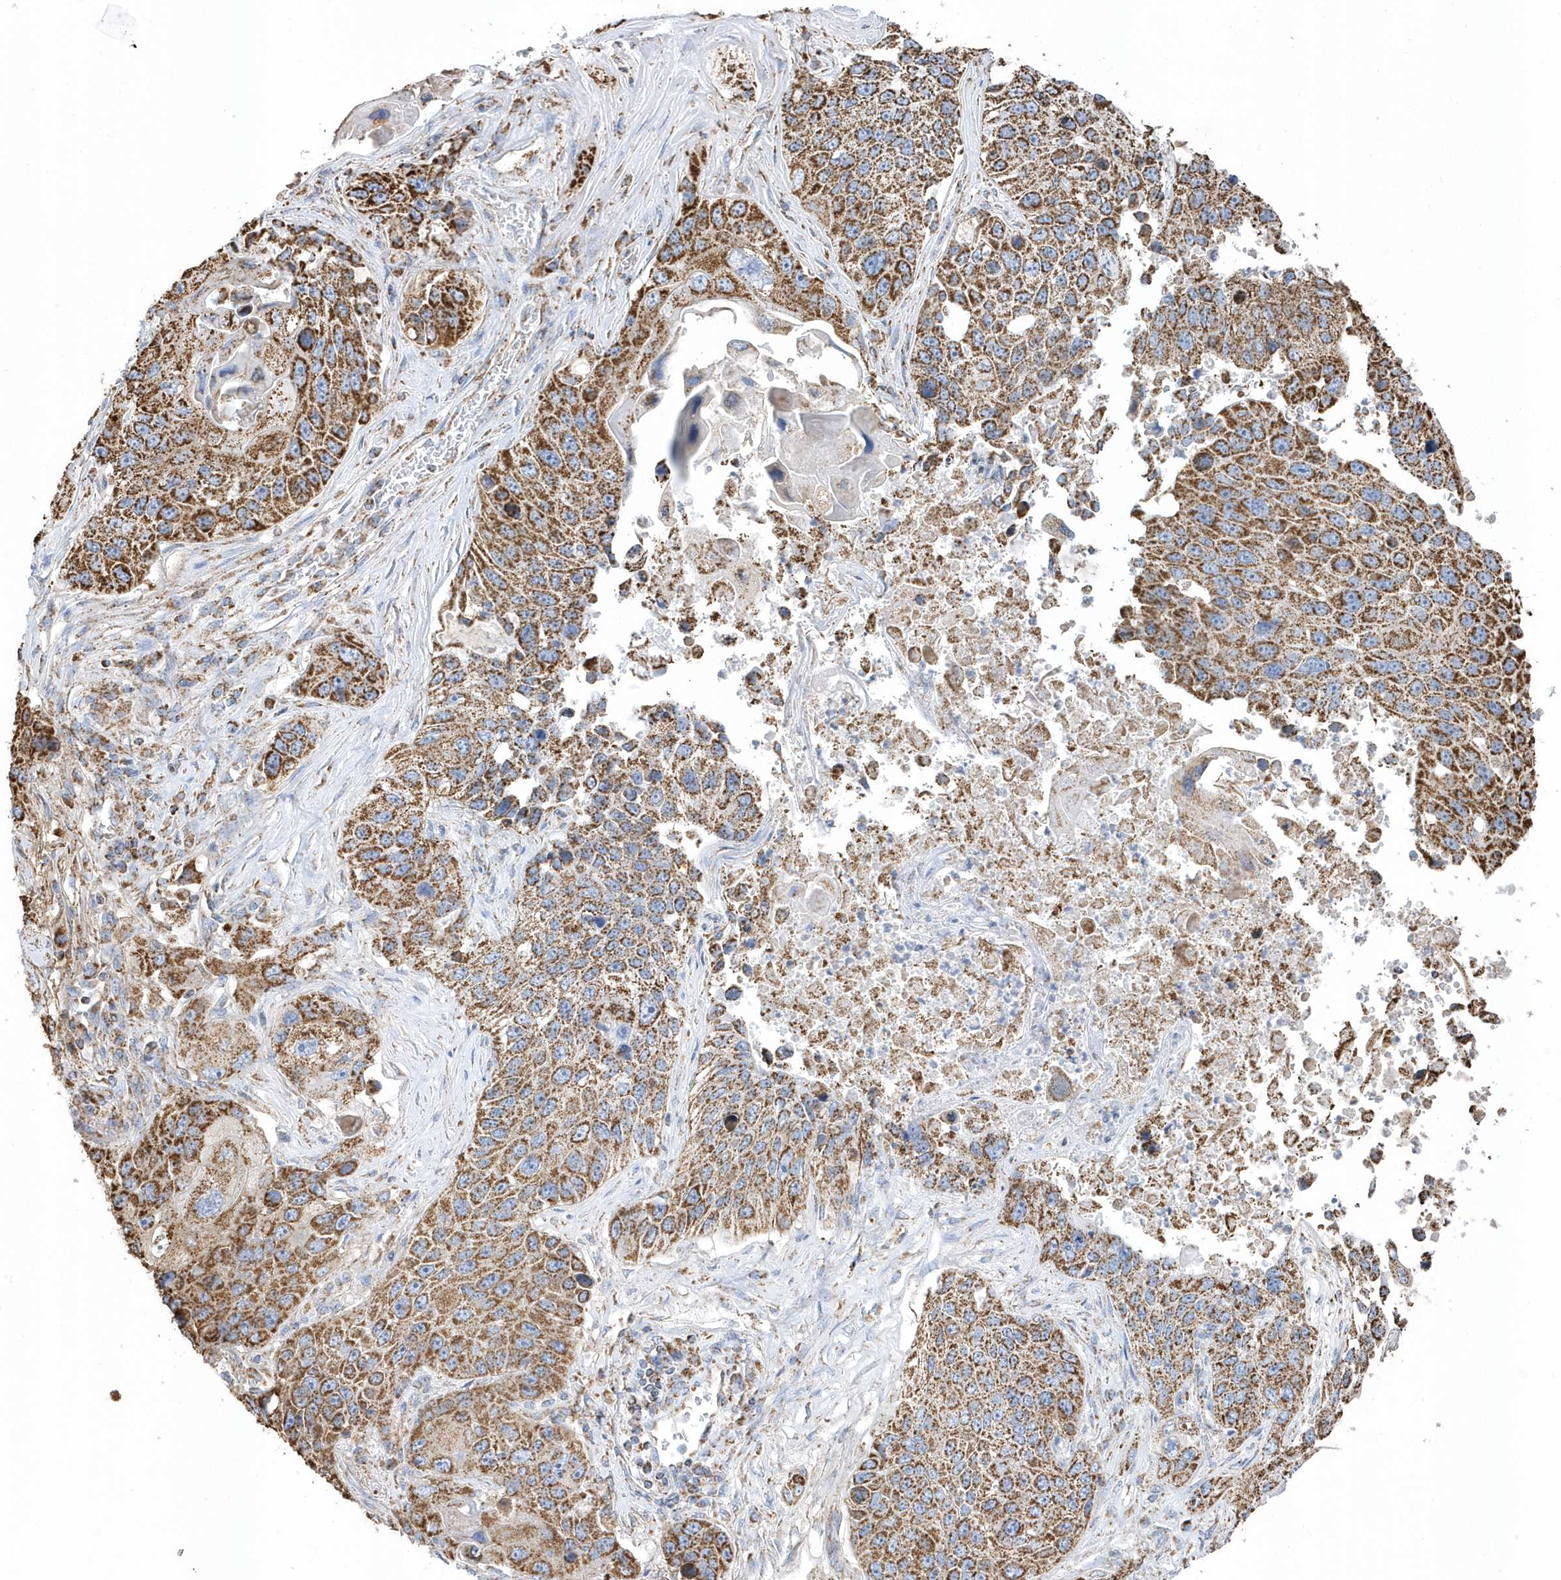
{"staining": {"intensity": "moderate", "quantity": ">75%", "location": "cytoplasmic/membranous"}, "tissue": "lung cancer", "cell_type": "Tumor cells", "image_type": "cancer", "snomed": [{"axis": "morphology", "description": "Squamous cell carcinoma, NOS"}, {"axis": "topography", "description": "Lung"}], "caption": "An immunohistochemistry photomicrograph of neoplastic tissue is shown. Protein staining in brown labels moderate cytoplasmic/membranous positivity in lung cancer within tumor cells.", "gene": "GTPBP8", "patient": {"sex": "male", "age": 61}}